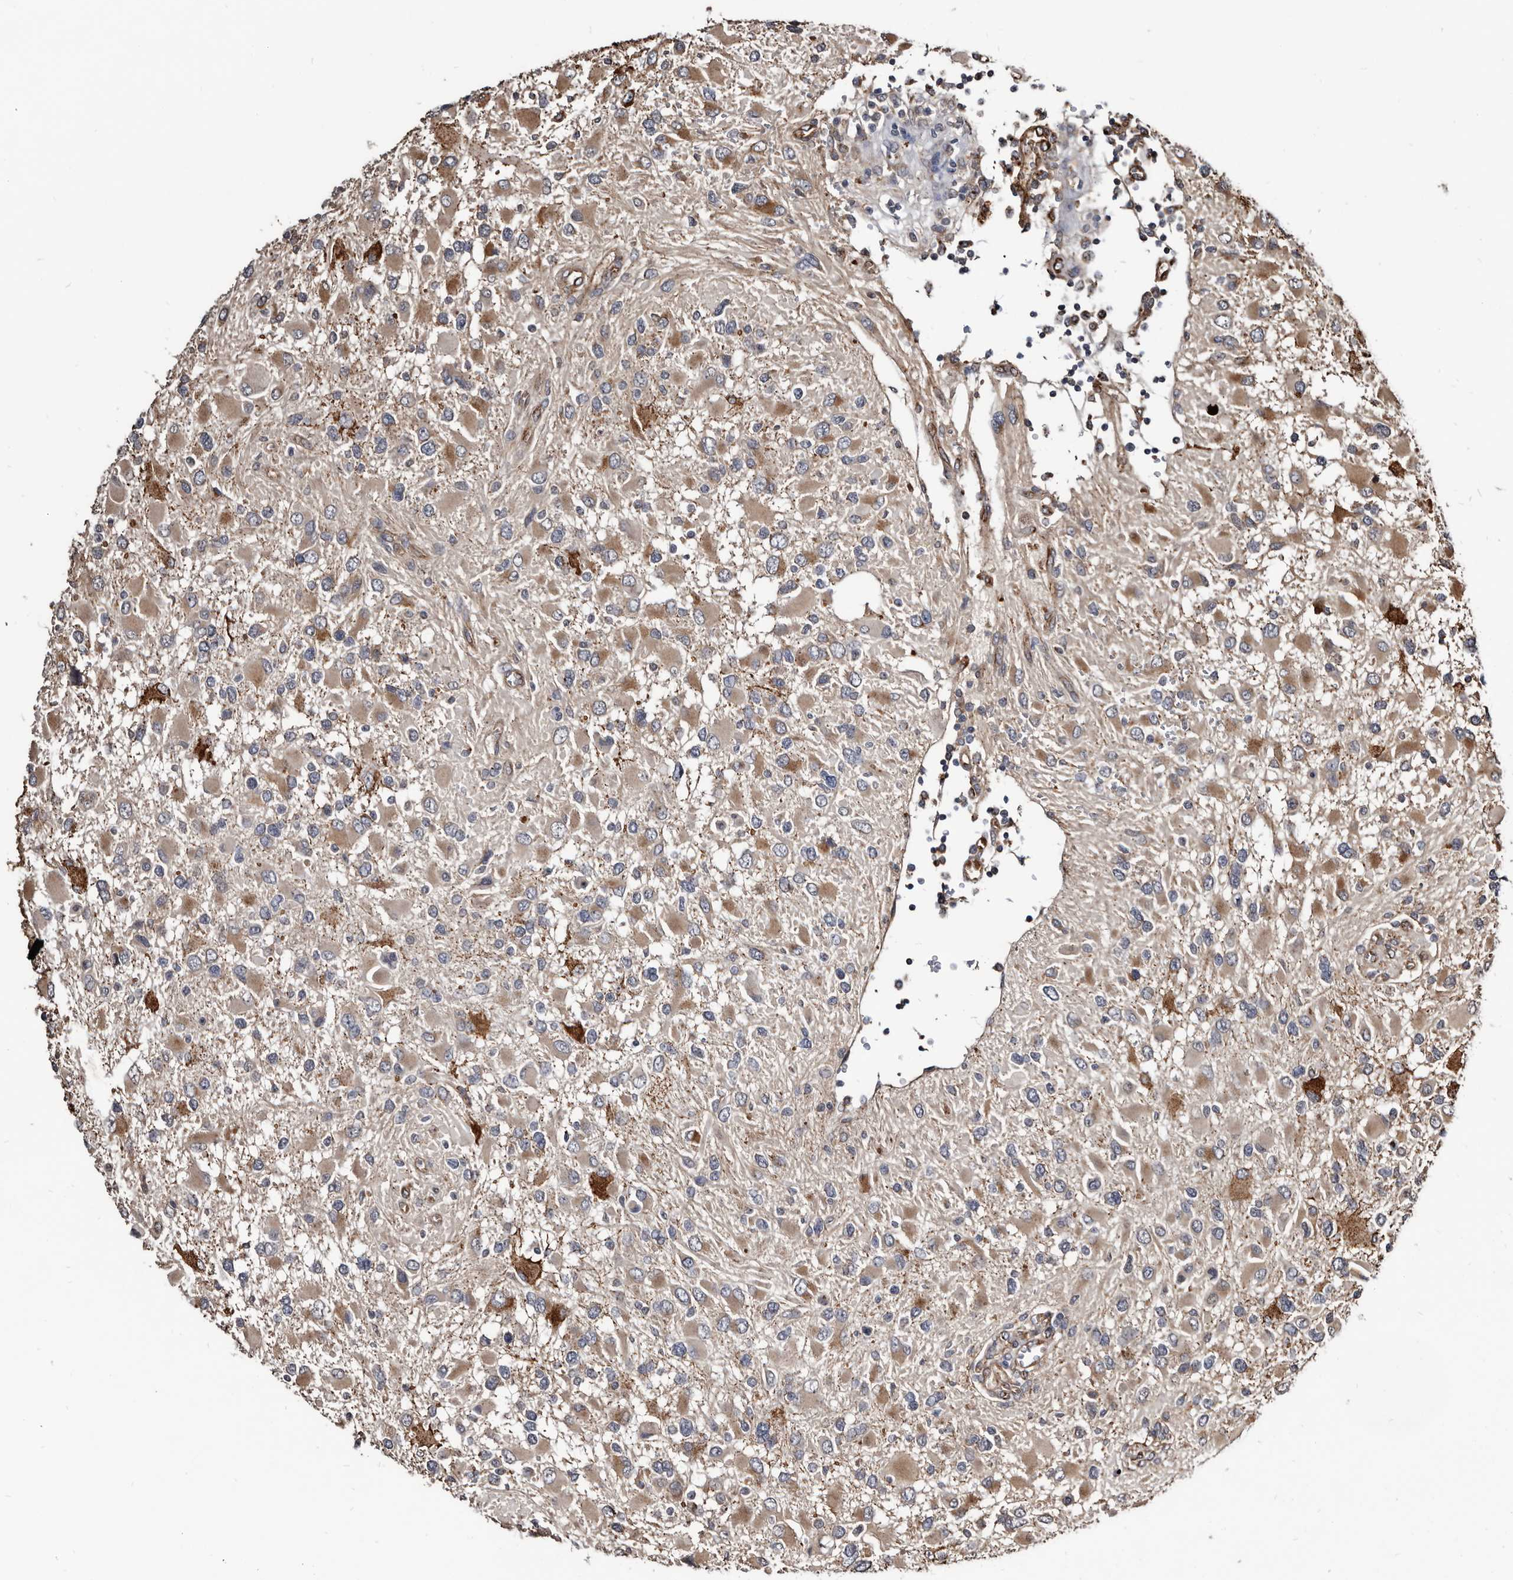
{"staining": {"intensity": "moderate", "quantity": "<25%", "location": "cytoplasmic/membranous"}, "tissue": "glioma", "cell_type": "Tumor cells", "image_type": "cancer", "snomed": [{"axis": "morphology", "description": "Glioma, malignant, High grade"}, {"axis": "topography", "description": "Brain"}], "caption": "Brown immunohistochemical staining in high-grade glioma (malignant) reveals moderate cytoplasmic/membranous positivity in about <25% of tumor cells. The staining was performed using DAB, with brown indicating positive protein expression. Nuclei are stained blue with hematoxylin.", "gene": "CTSA", "patient": {"sex": "male", "age": 53}}